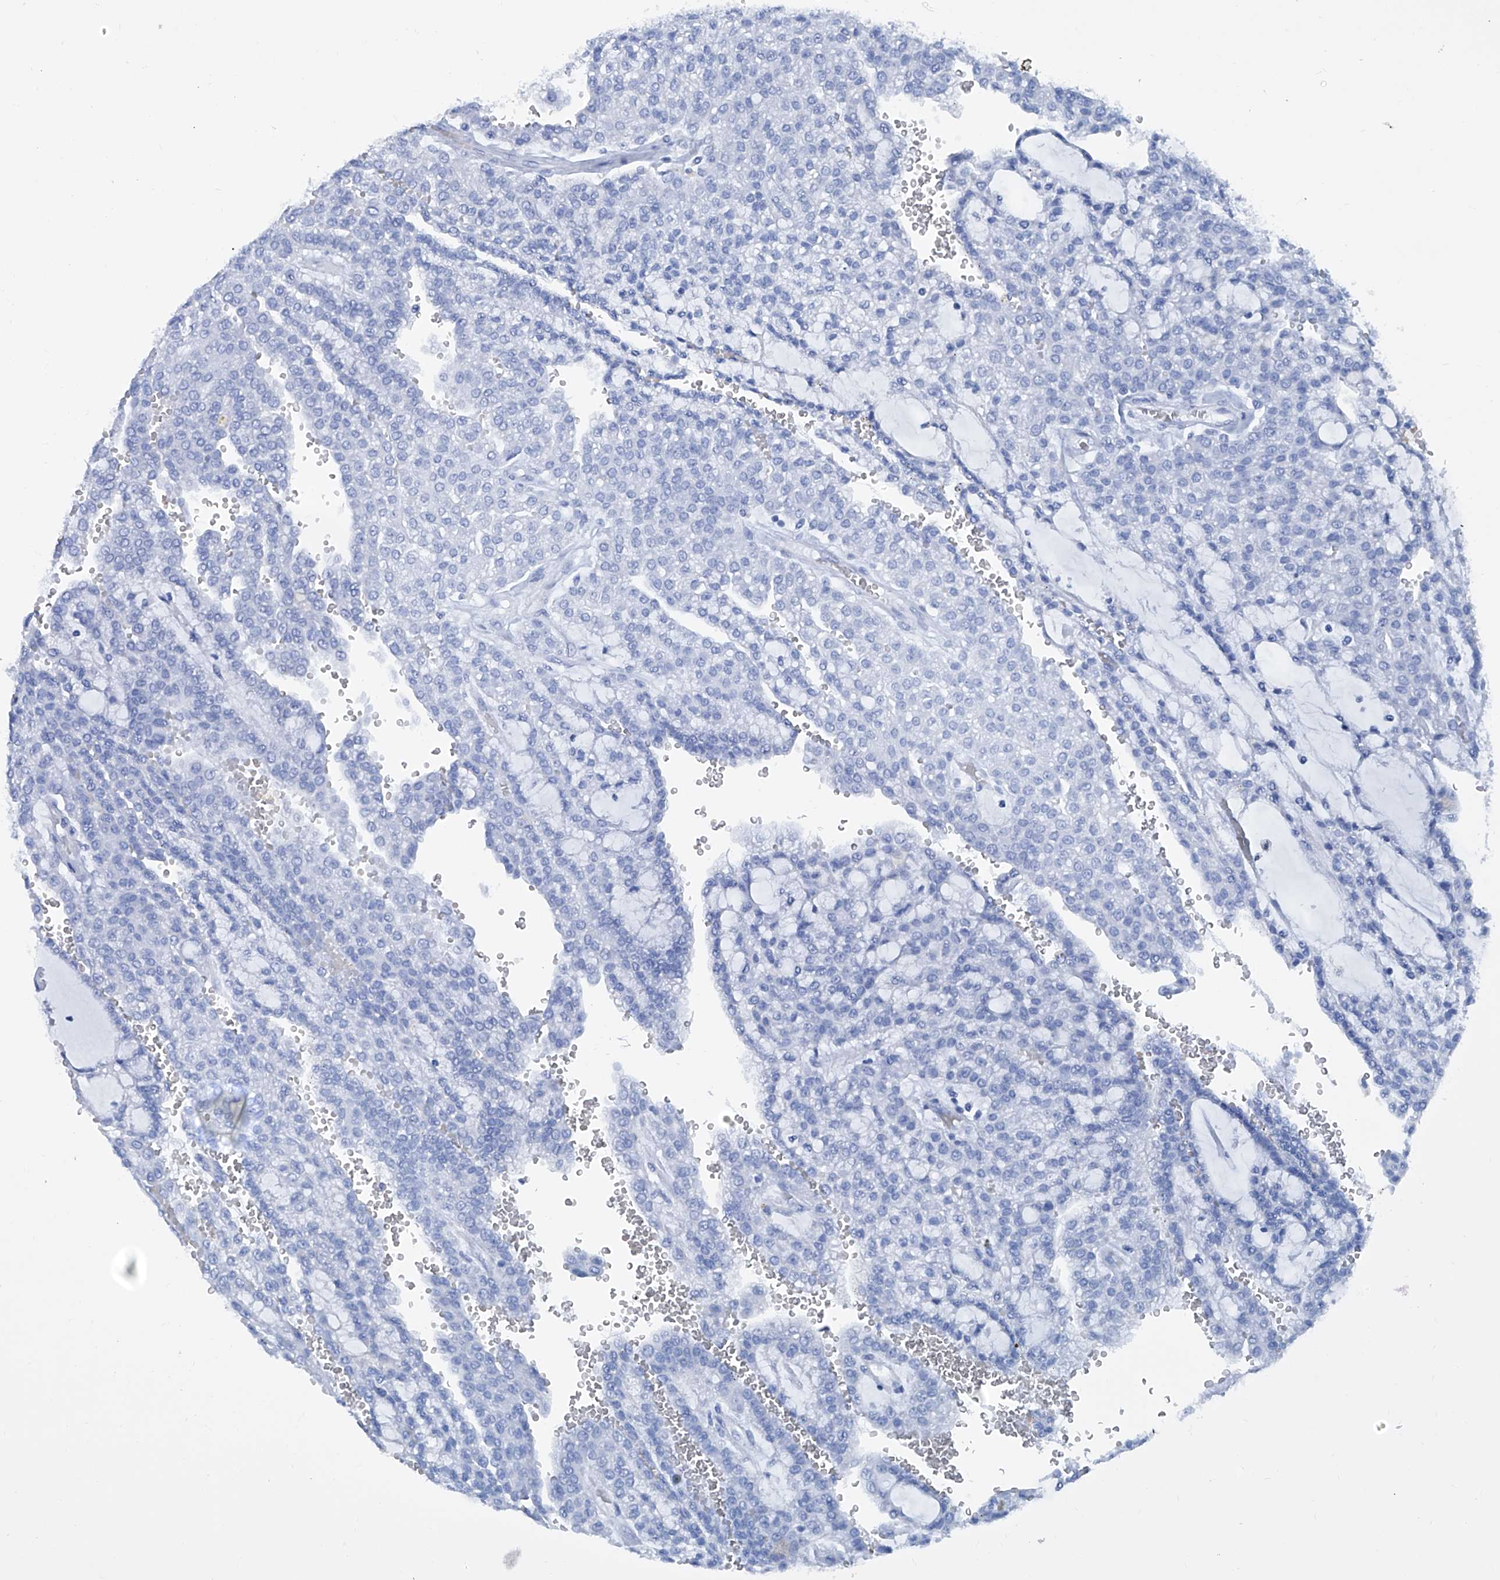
{"staining": {"intensity": "negative", "quantity": "none", "location": "none"}, "tissue": "renal cancer", "cell_type": "Tumor cells", "image_type": "cancer", "snomed": [{"axis": "morphology", "description": "Adenocarcinoma, NOS"}, {"axis": "topography", "description": "Kidney"}], "caption": "This is an immunohistochemistry (IHC) micrograph of renal cancer (adenocarcinoma). There is no staining in tumor cells.", "gene": "NHS", "patient": {"sex": "male", "age": 63}}